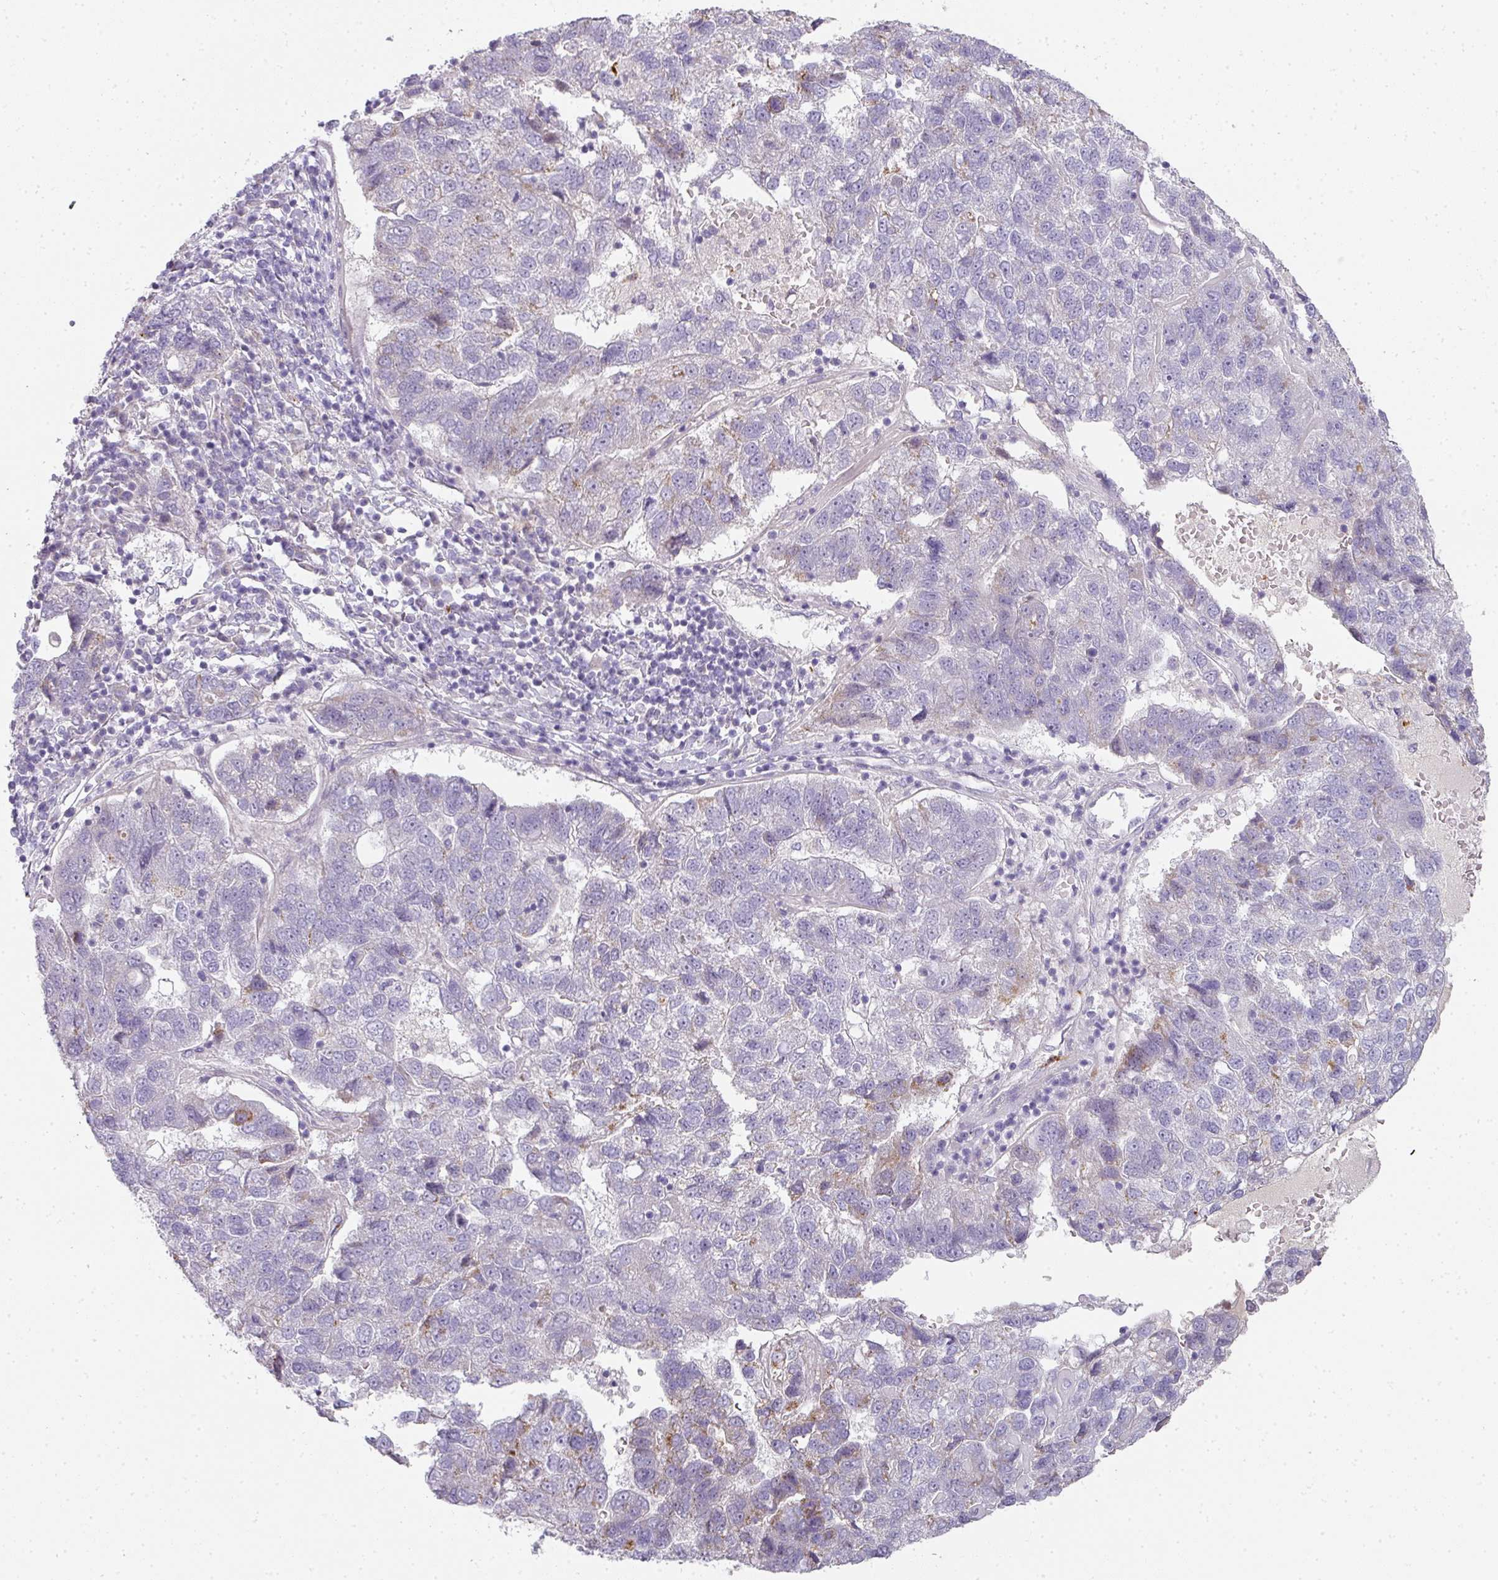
{"staining": {"intensity": "negative", "quantity": "none", "location": "none"}, "tissue": "pancreatic cancer", "cell_type": "Tumor cells", "image_type": "cancer", "snomed": [{"axis": "morphology", "description": "Adenocarcinoma, NOS"}, {"axis": "topography", "description": "Pancreas"}], "caption": "Immunohistochemistry (IHC) photomicrograph of human pancreatic adenocarcinoma stained for a protein (brown), which exhibits no positivity in tumor cells.", "gene": "HHEX", "patient": {"sex": "female", "age": 61}}